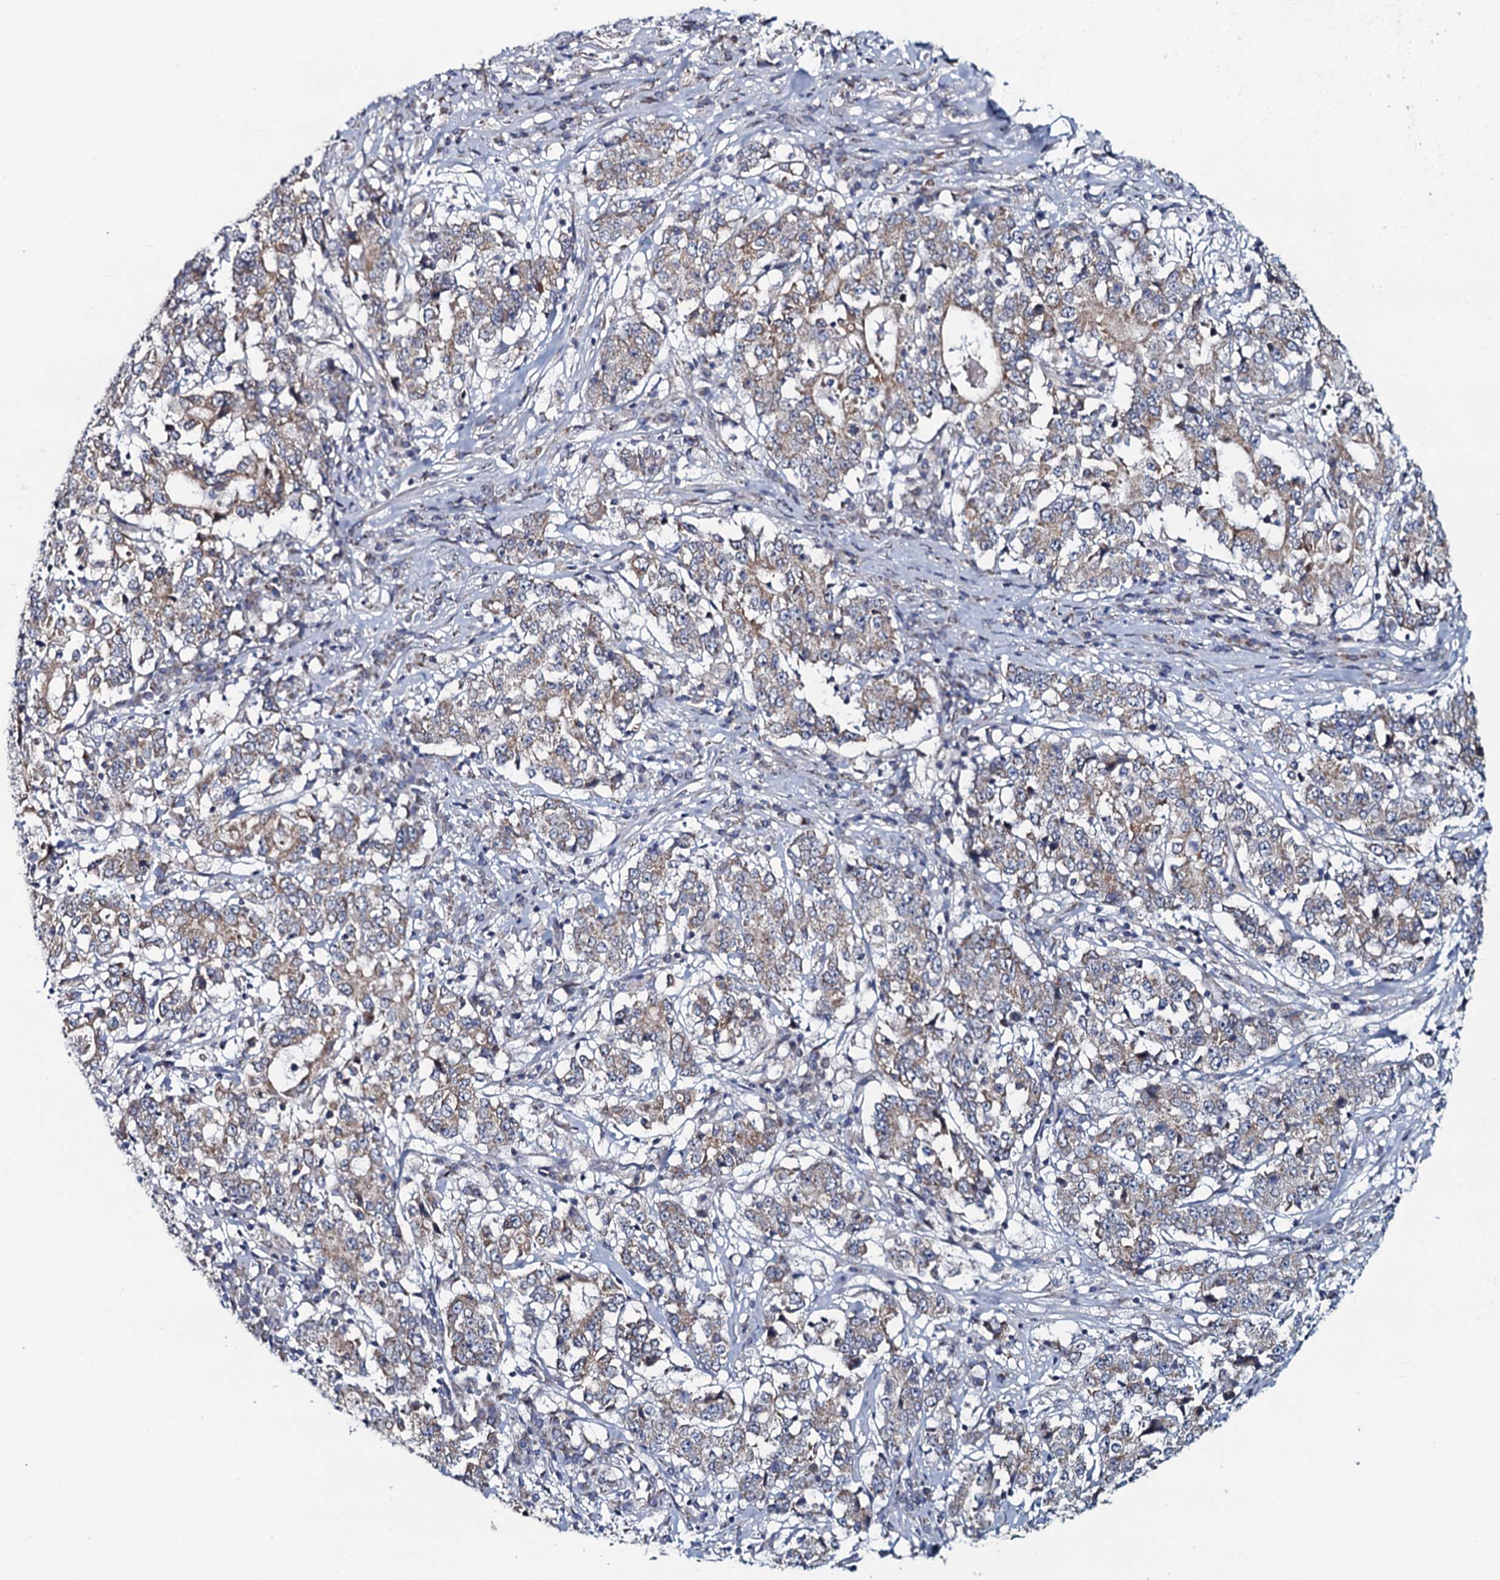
{"staining": {"intensity": "weak", "quantity": "25%-75%", "location": "cytoplasmic/membranous"}, "tissue": "stomach cancer", "cell_type": "Tumor cells", "image_type": "cancer", "snomed": [{"axis": "morphology", "description": "Adenocarcinoma, NOS"}, {"axis": "topography", "description": "Stomach"}], "caption": "This is an image of immunohistochemistry staining of stomach cancer (adenocarcinoma), which shows weak staining in the cytoplasmic/membranous of tumor cells.", "gene": "KCTD4", "patient": {"sex": "male", "age": 59}}